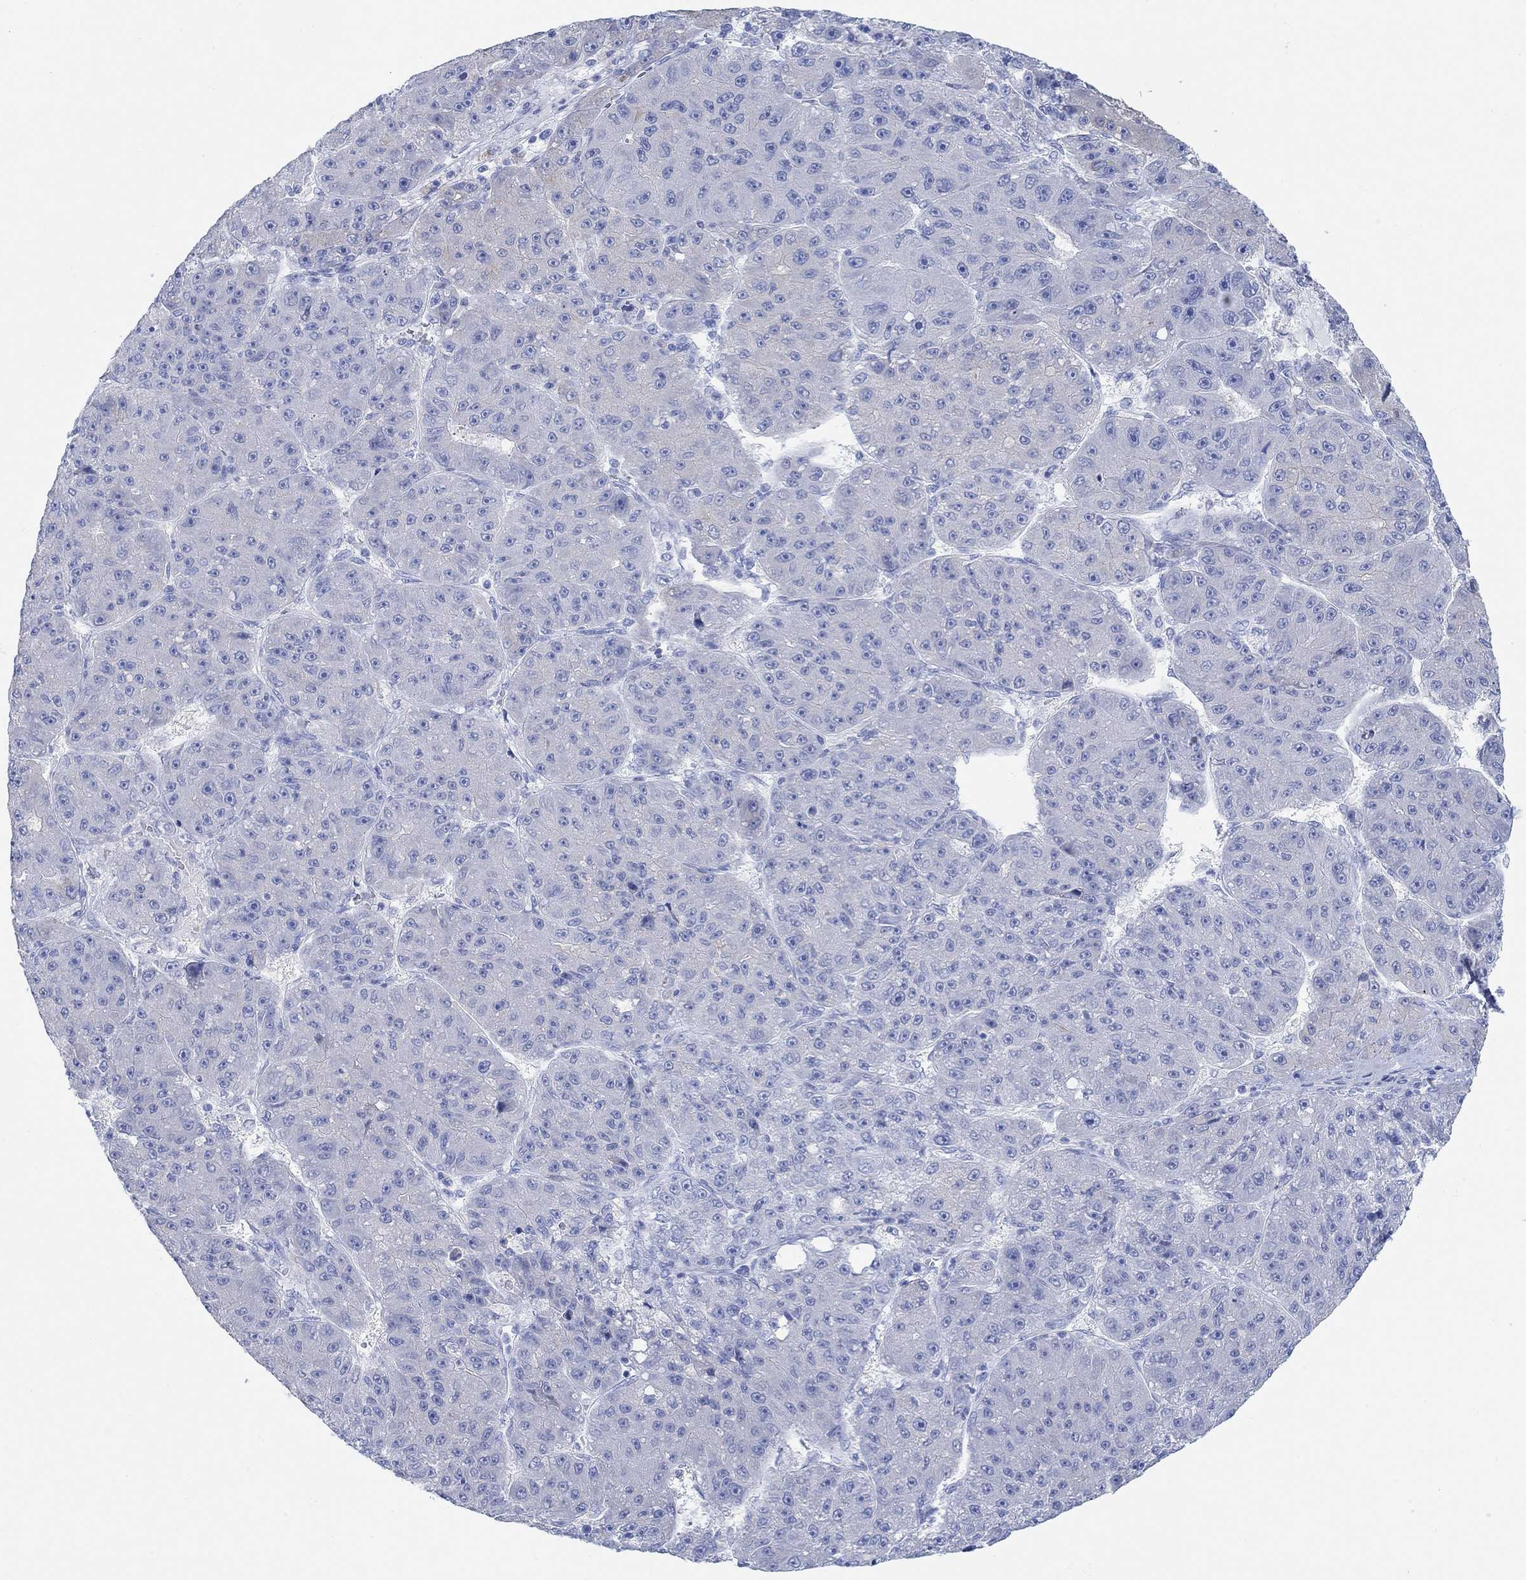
{"staining": {"intensity": "negative", "quantity": "none", "location": "none"}, "tissue": "liver cancer", "cell_type": "Tumor cells", "image_type": "cancer", "snomed": [{"axis": "morphology", "description": "Carcinoma, Hepatocellular, NOS"}, {"axis": "topography", "description": "Liver"}], "caption": "An immunohistochemistry (IHC) micrograph of liver cancer (hepatocellular carcinoma) is shown. There is no staining in tumor cells of liver cancer (hepatocellular carcinoma).", "gene": "AK8", "patient": {"sex": "male", "age": 67}}